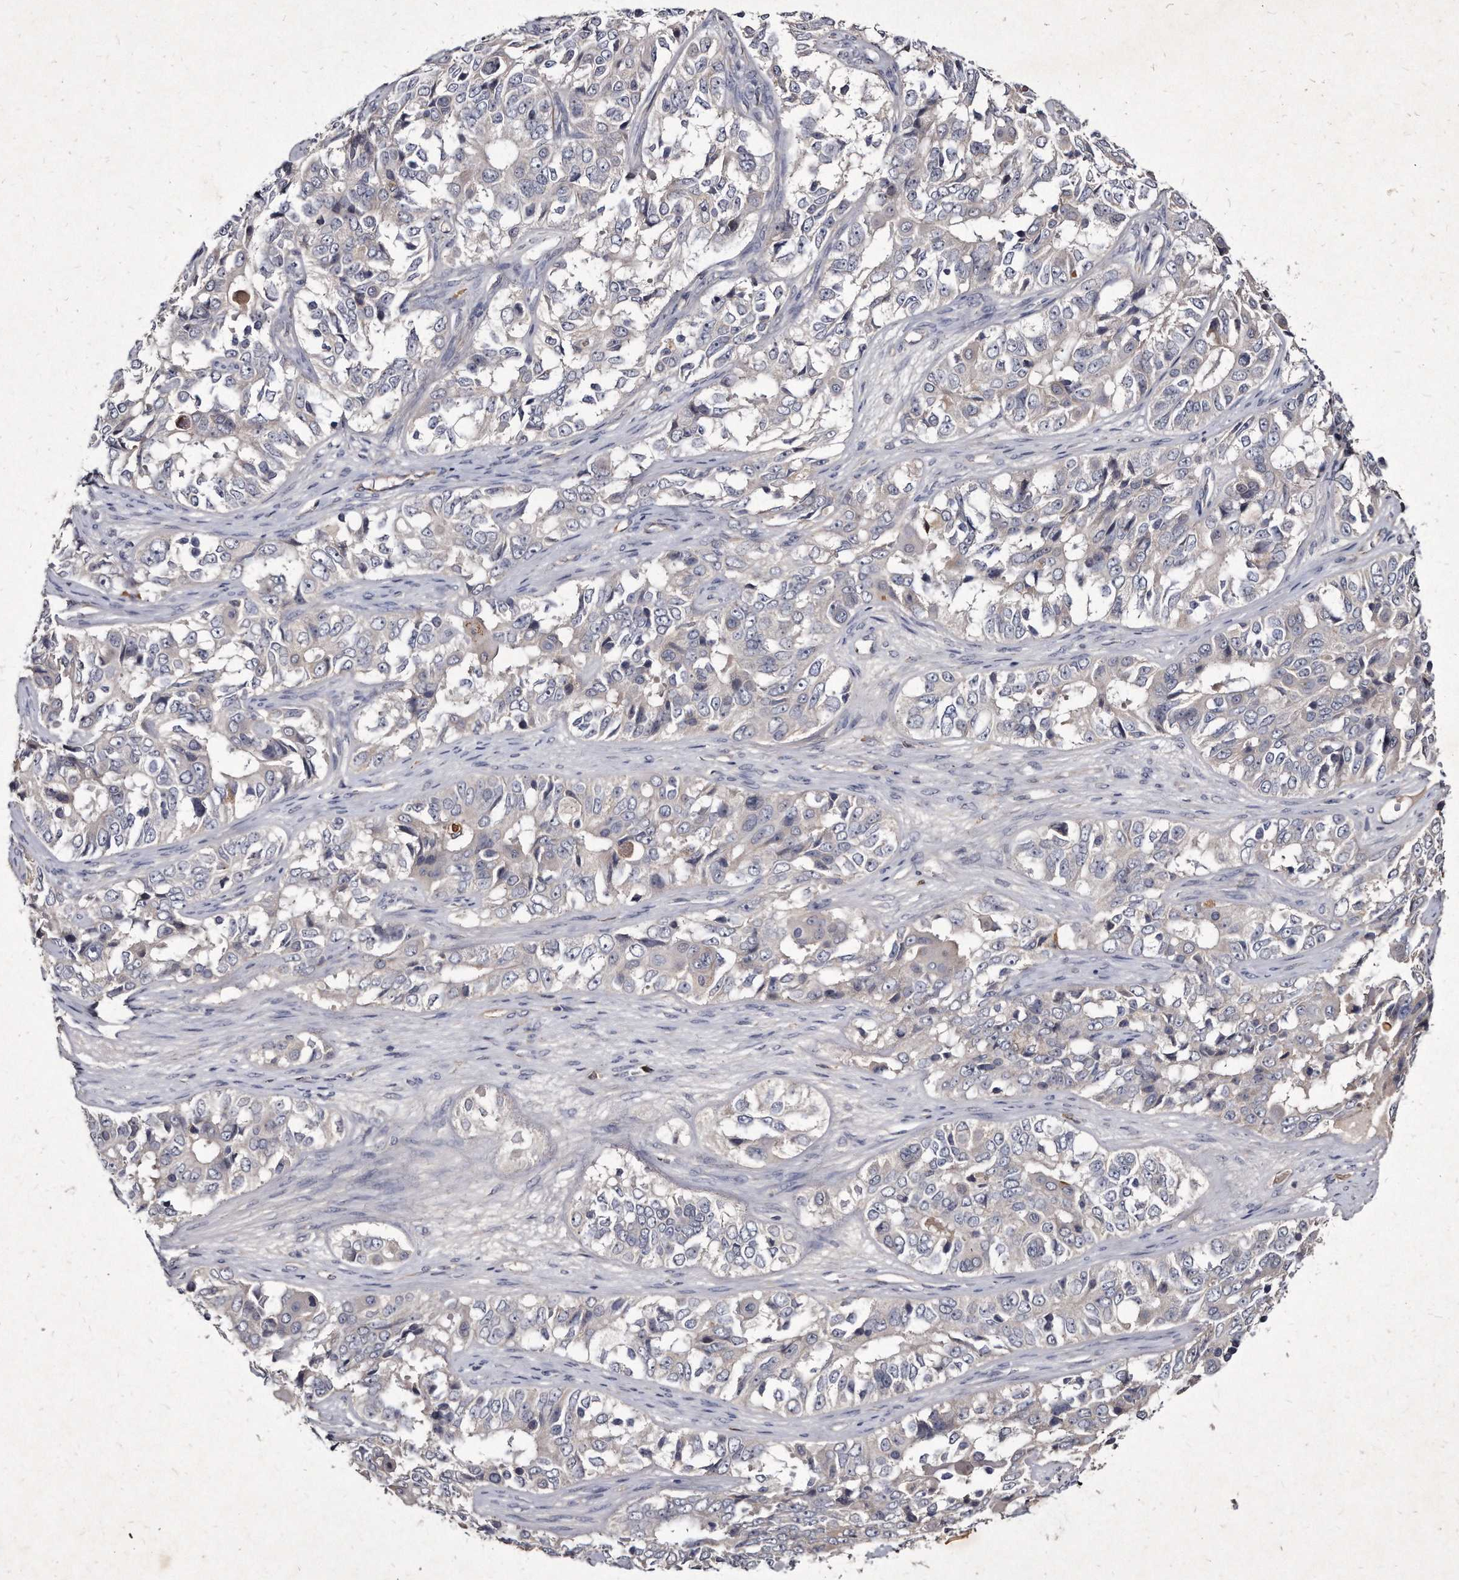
{"staining": {"intensity": "negative", "quantity": "none", "location": "none"}, "tissue": "ovarian cancer", "cell_type": "Tumor cells", "image_type": "cancer", "snomed": [{"axis": "morphology", "description": "Carcinoma, endometroid"}, {"axis": "topography", "description": "Ovary"}], "caption": "Ovarian cancer was stained to show a protein in brown. There is no significant staining in tumor cells.", "gene": "KLHDC3", "patient": {"sex": "female", "age": 51}}